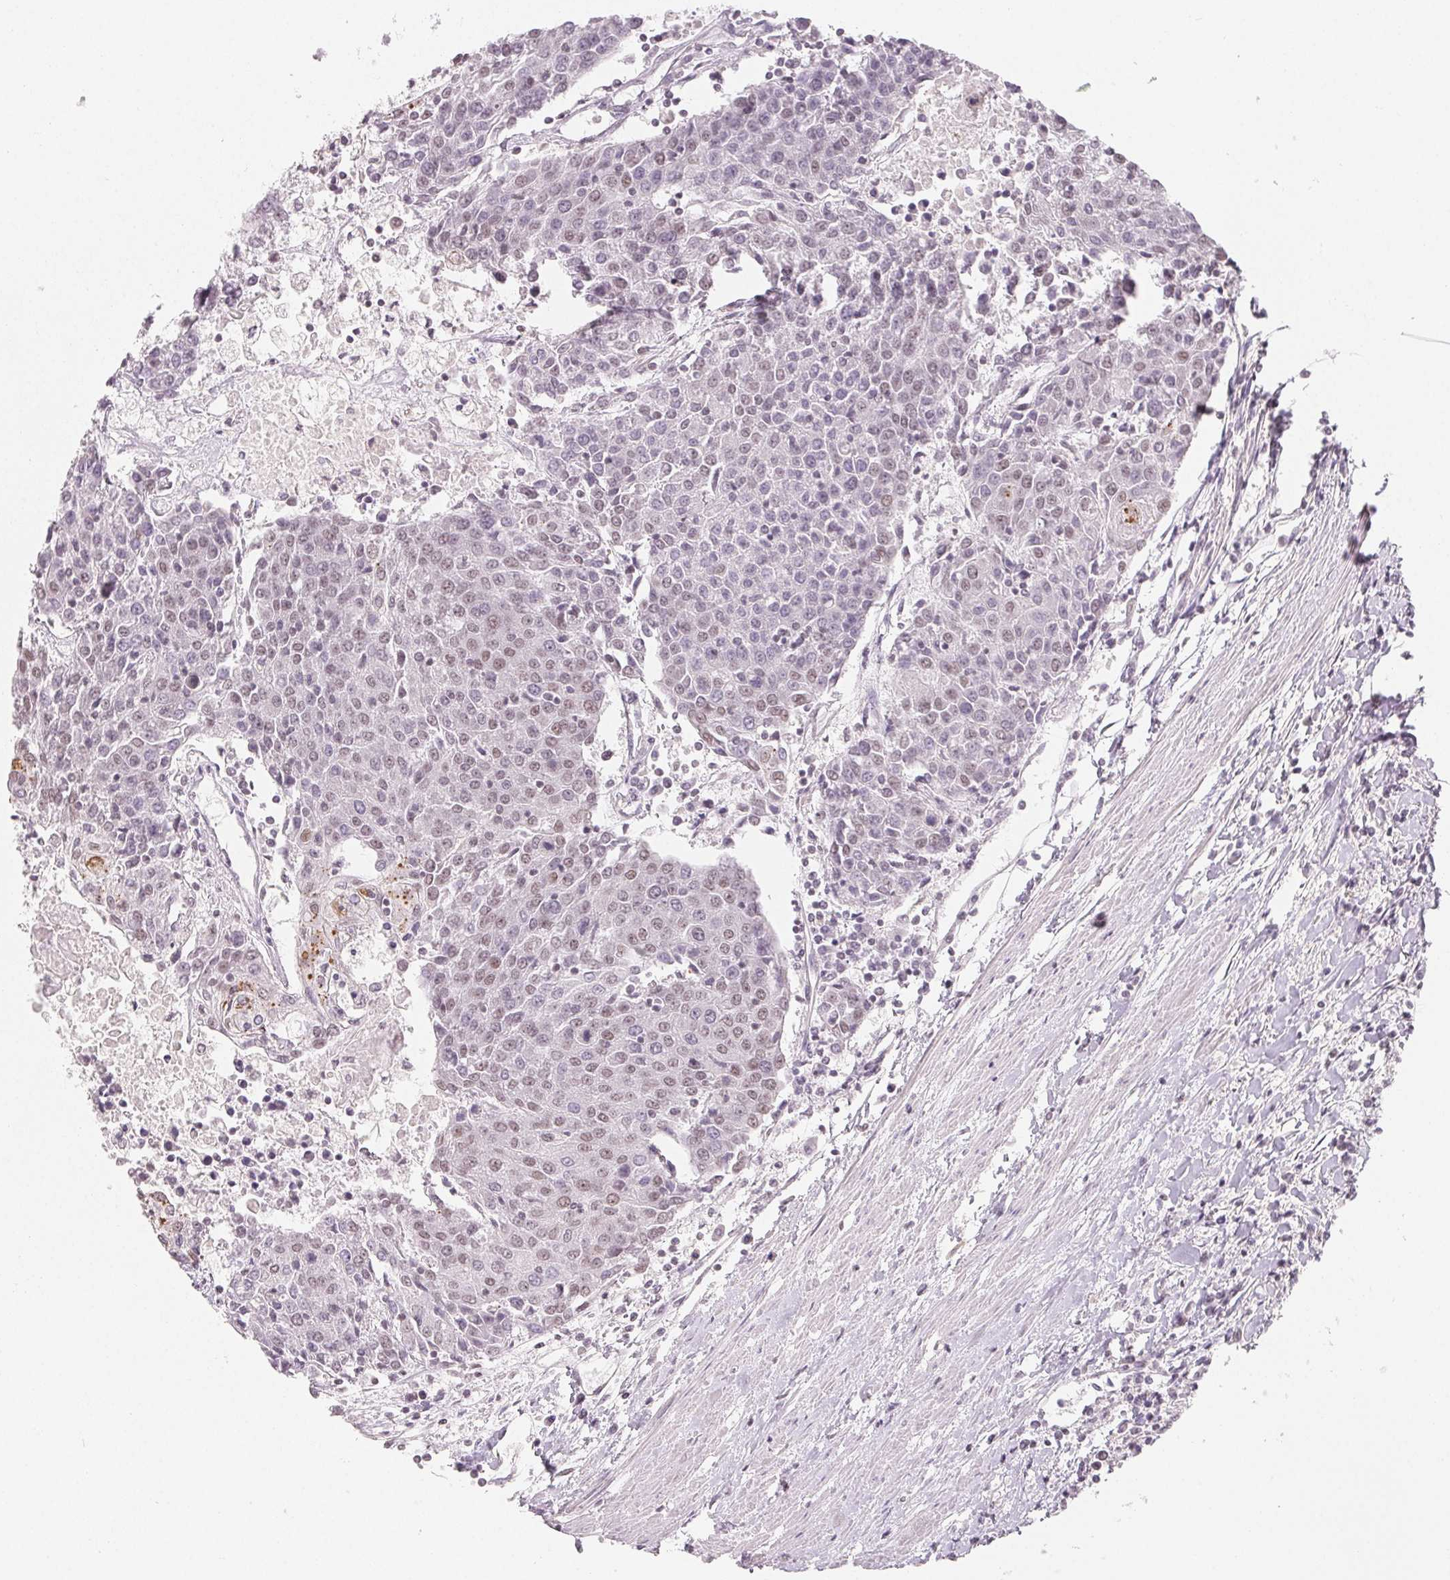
{"staining": {"intensity": "weak", "quantity": "<25%", "location": "nuclear"}, "tissue": "urothelial cancer", "cell_type": "Tumor cells", "image_type": "cancer", "snomed": [{"axis": "morphology", "description": "Urothelial carcinoma, High grade"}, {"axis": "topography", "description": "Urinary bladder"}], "caption": "DAB immunohistochemical staining of human urothelial carcinoma (high-grade) reveals no significant positivity in tumor cells.", "gene": "NXF3", "patient": {"sex": "female", "age": 85}}